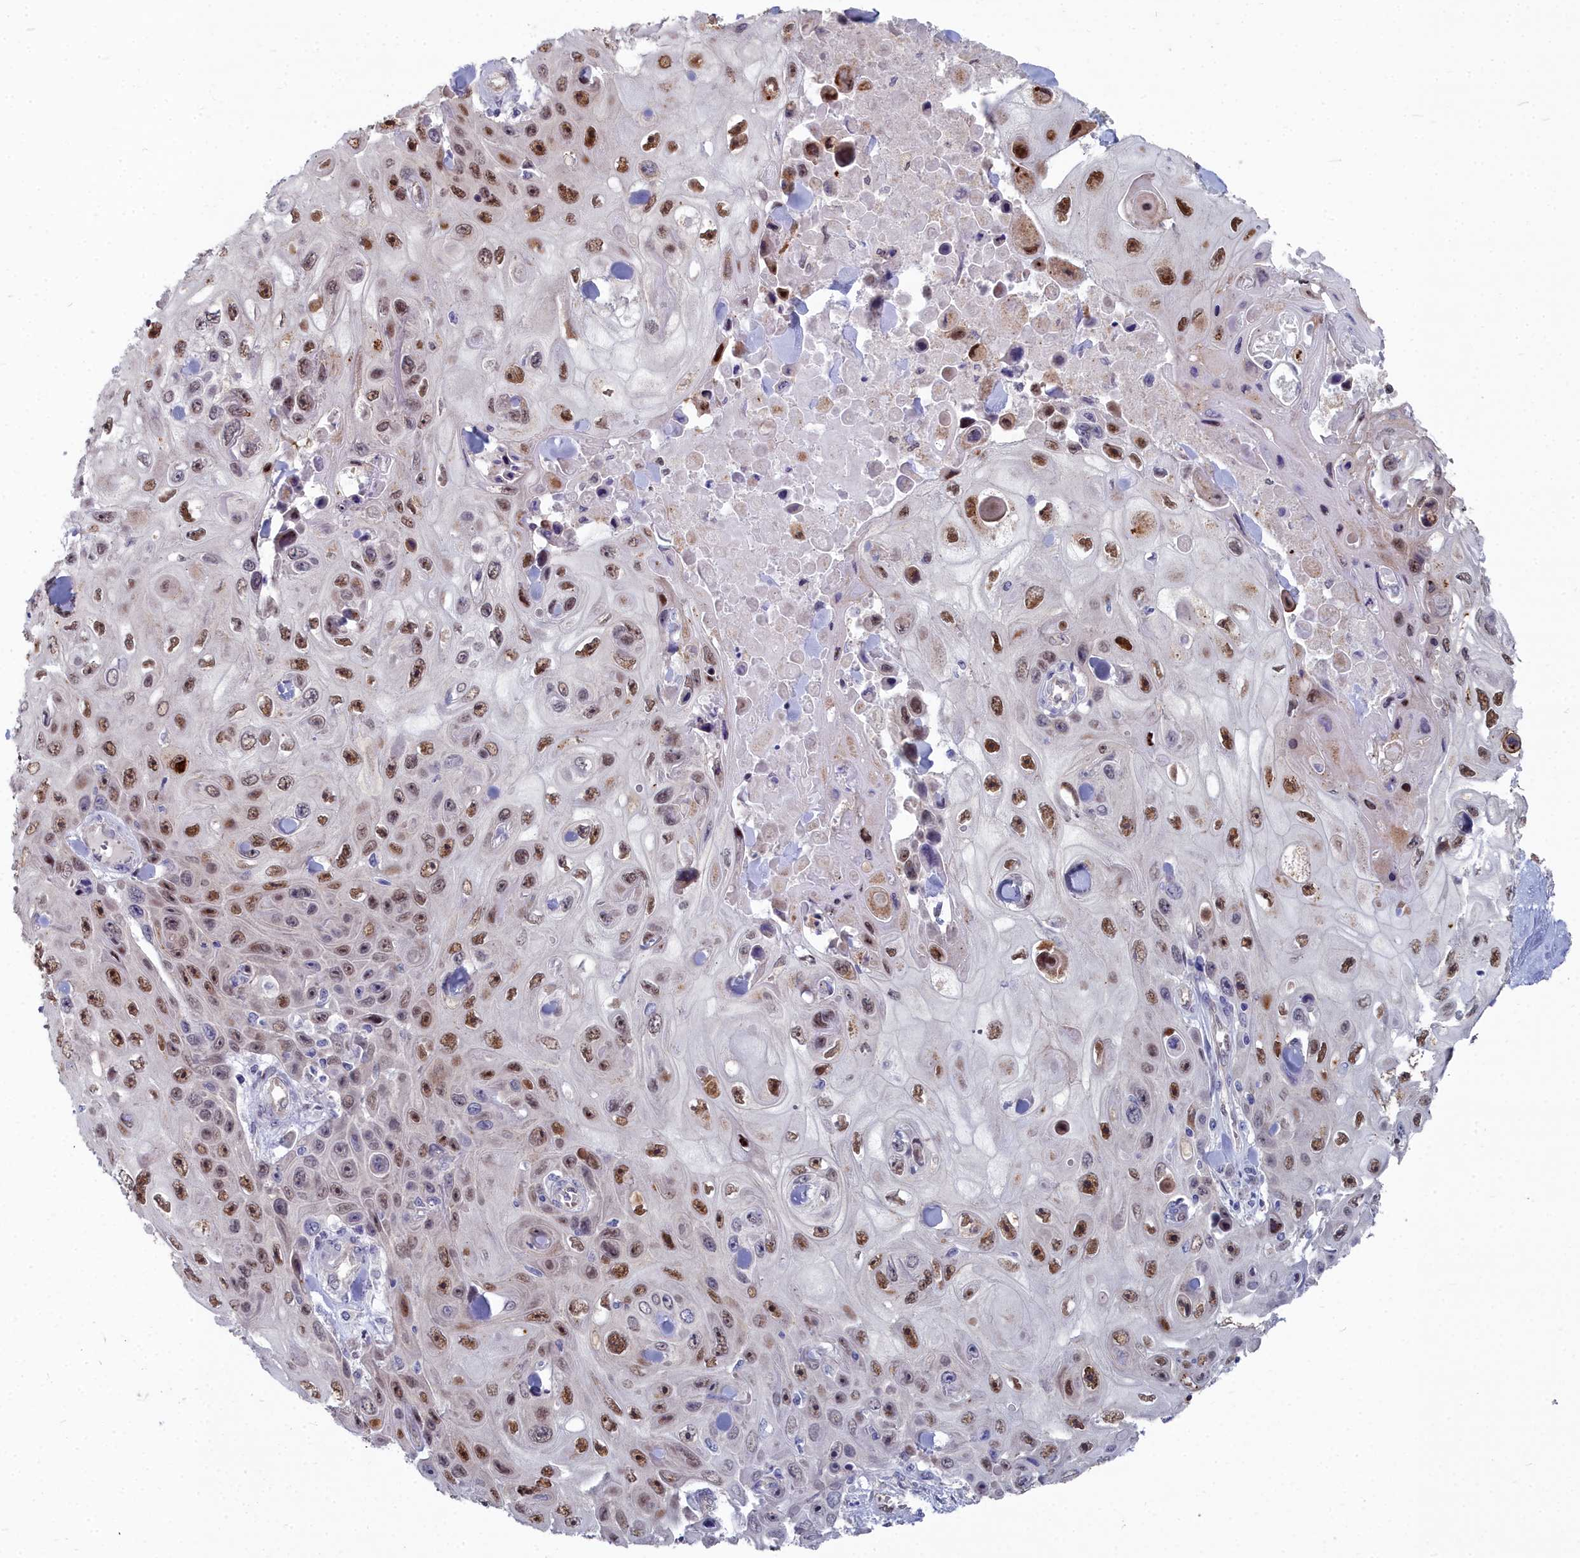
{"staining": {"intensity": "moderate", "quantity": ">75%", "location": "nuclear"}, "tissue": "skin cancer", "cell_type": "Tumor cells", "image_type": "cancer", "snomed": [{"axis": "morphology", "description": "Squamous cell carcinoma, NOS"}, {"axis": "topography", "description": "Skin"}], "caption": "The photomicrograph shows immunohistochemical staining of skin cancer (squamous cell carcinoma). There is moderate nuclear staining is seen in about >75% of tumor cells.", "gene": "RPS27A", "patient": {"sex": "male", "age": 82}}